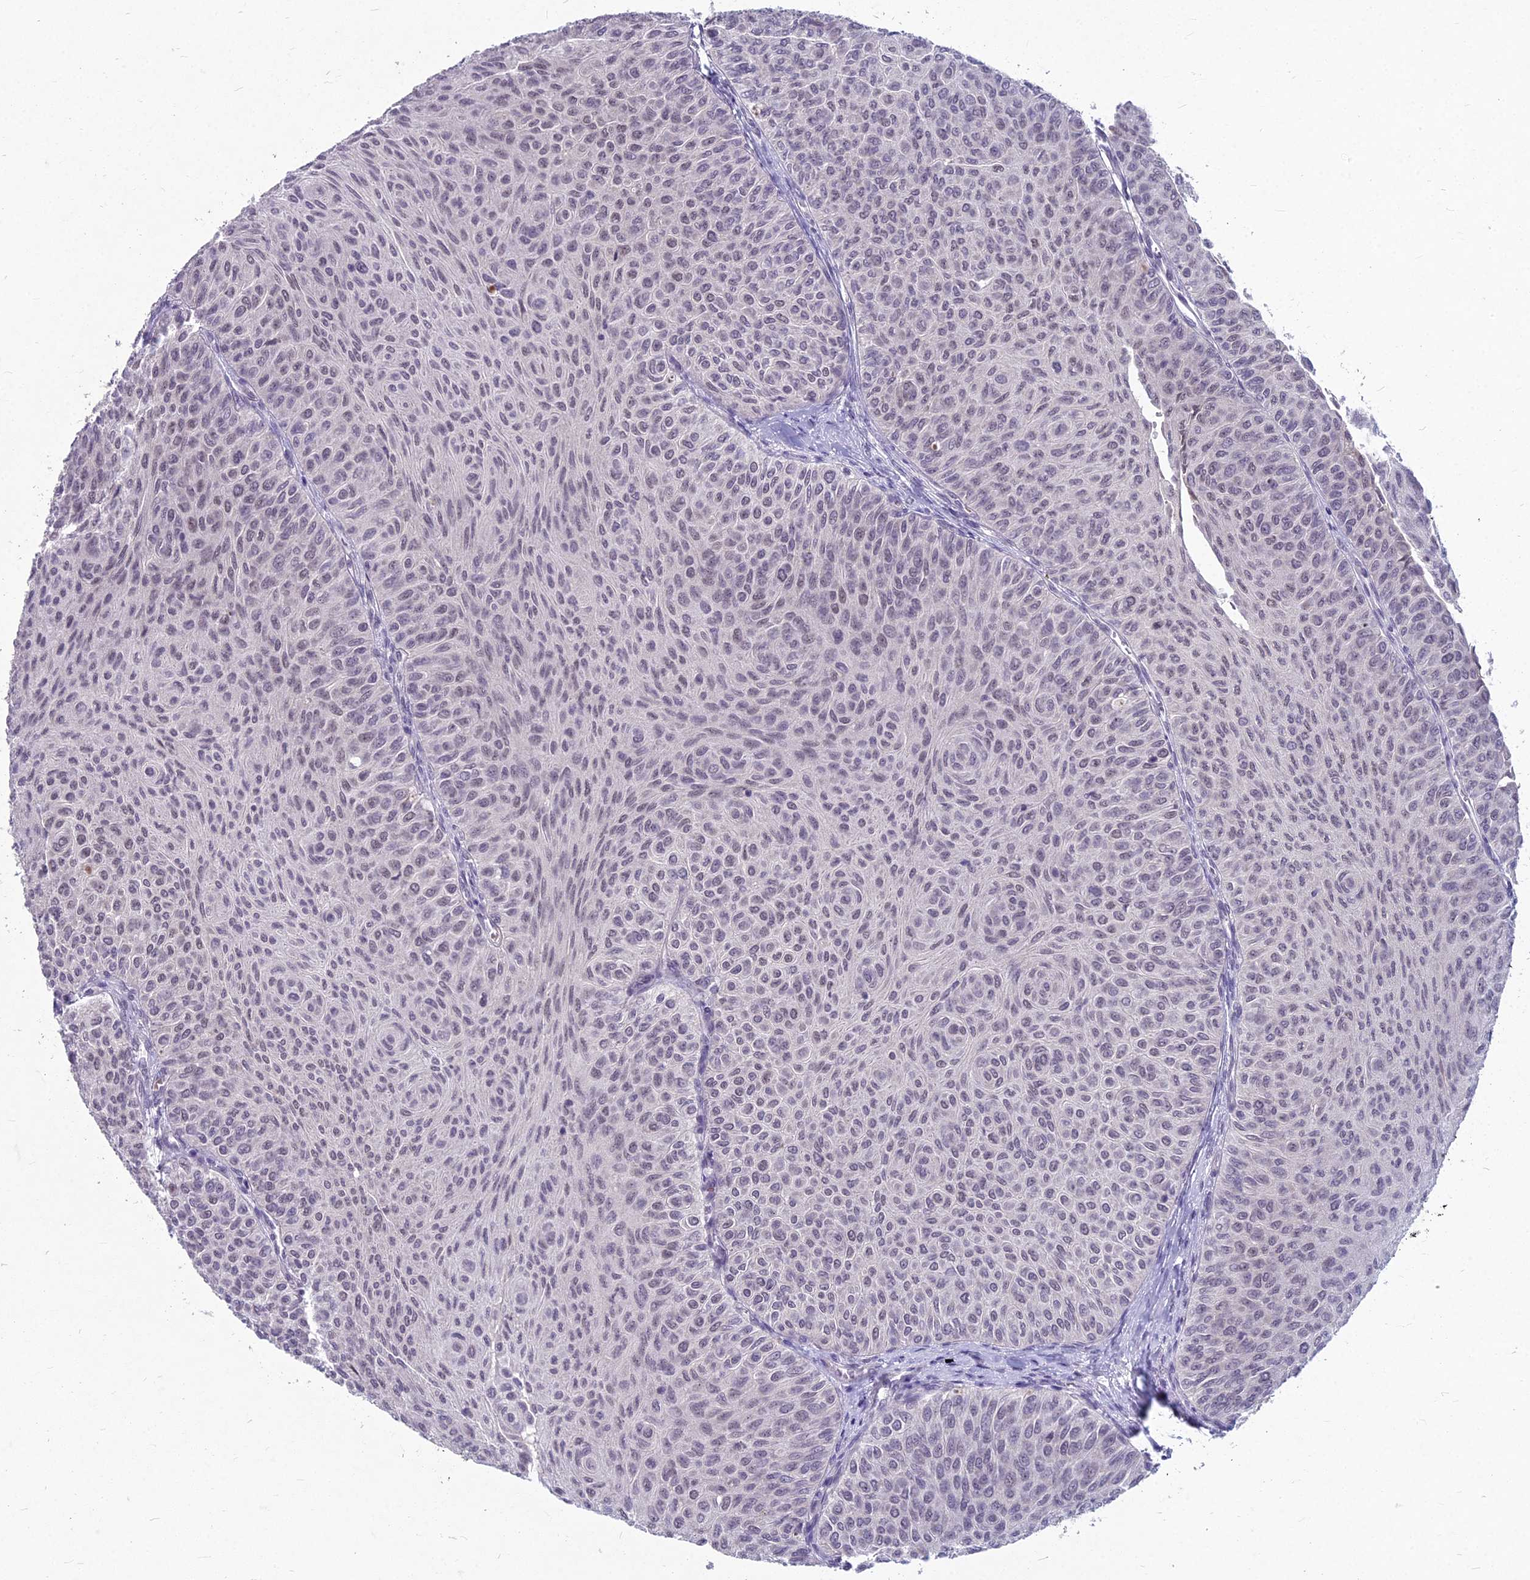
{"staining": {"intensity": "moderate", "quantity": "25%-75%", "location": "nuclear"}, "tissue": "urothelial cancer", "cell_type": "Tumor cells", "image_type": "cancer", "snomed": [{"axis": "morphology", "description": "Urothelial carcinoma, Low grade"}, {"axis": "topography", "description": "Urinary bladder"}], "caption": "Immunohistochemical staining of low-grade urothelial carcinoma reveals moderate nuclear protein positivity in about 25%-75% of tumor cells.", "gene": "KAT7", "patient": {"sex": "male", "age": 78}}